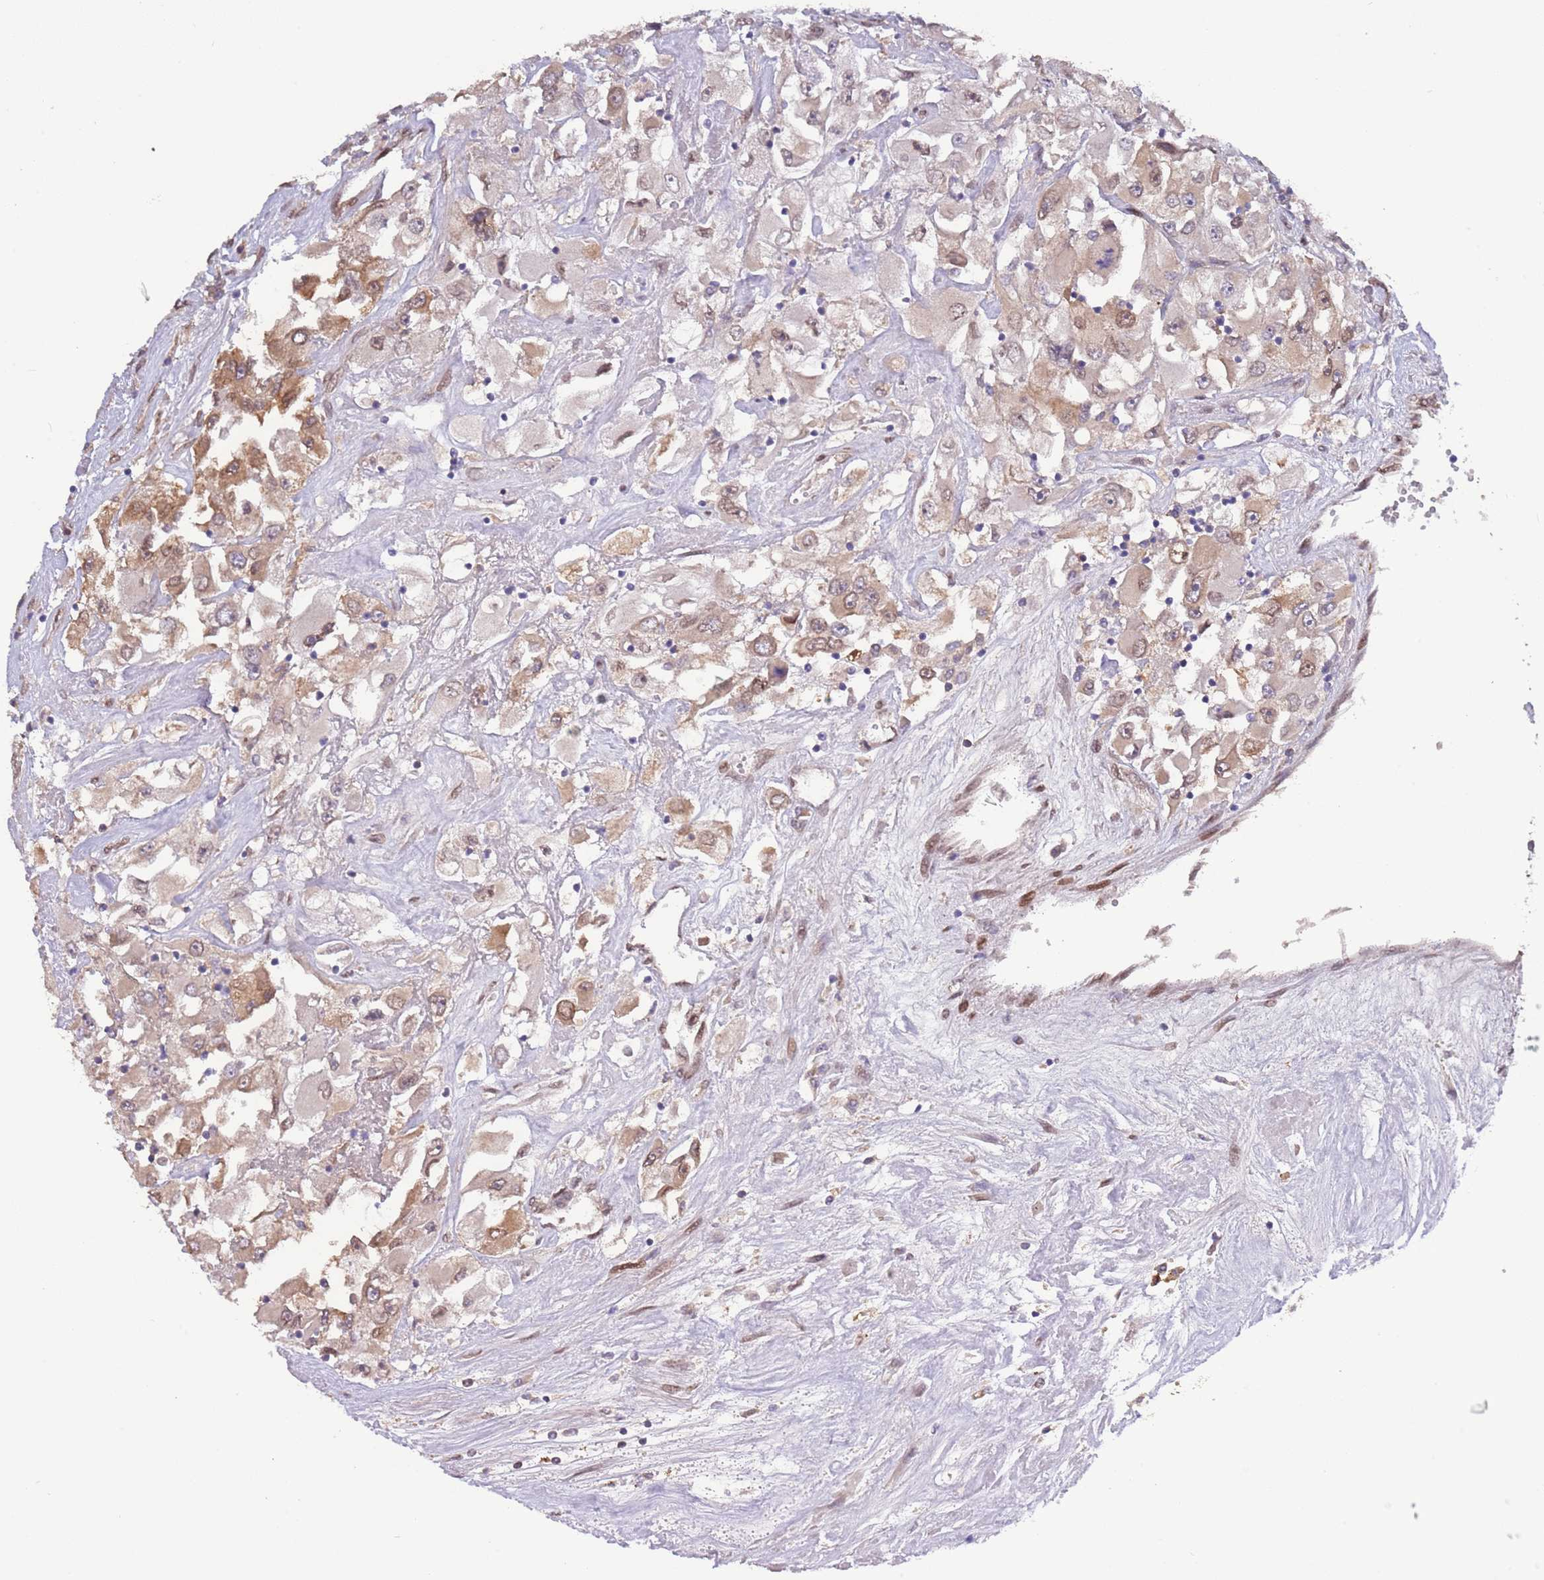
{"staining": {"intensity": "moderate", "quantity": "25%-75%", "location": "cytoplasmic/membranous,nuclear"}, "tissue": "renal cancer", "cell_type": "Tumor cells", "image_type": "cancer", "snomed": [{"axis": "morphology", "description": "Adenocarcinoma, NOS"}, {"axis": "topography", "description": "Kidney"}], "caption": "IHC (DAB) staining of renal adenocarcinoma demonstrates moderate cytoplasmic/membranous and nuclear protein staining in approximately 25%-75% of tumor cells. (IHC, brightfield microscopy, high magnification).", "gene": "ZNF665", "patient": {"sex": "female", "age": 52}}